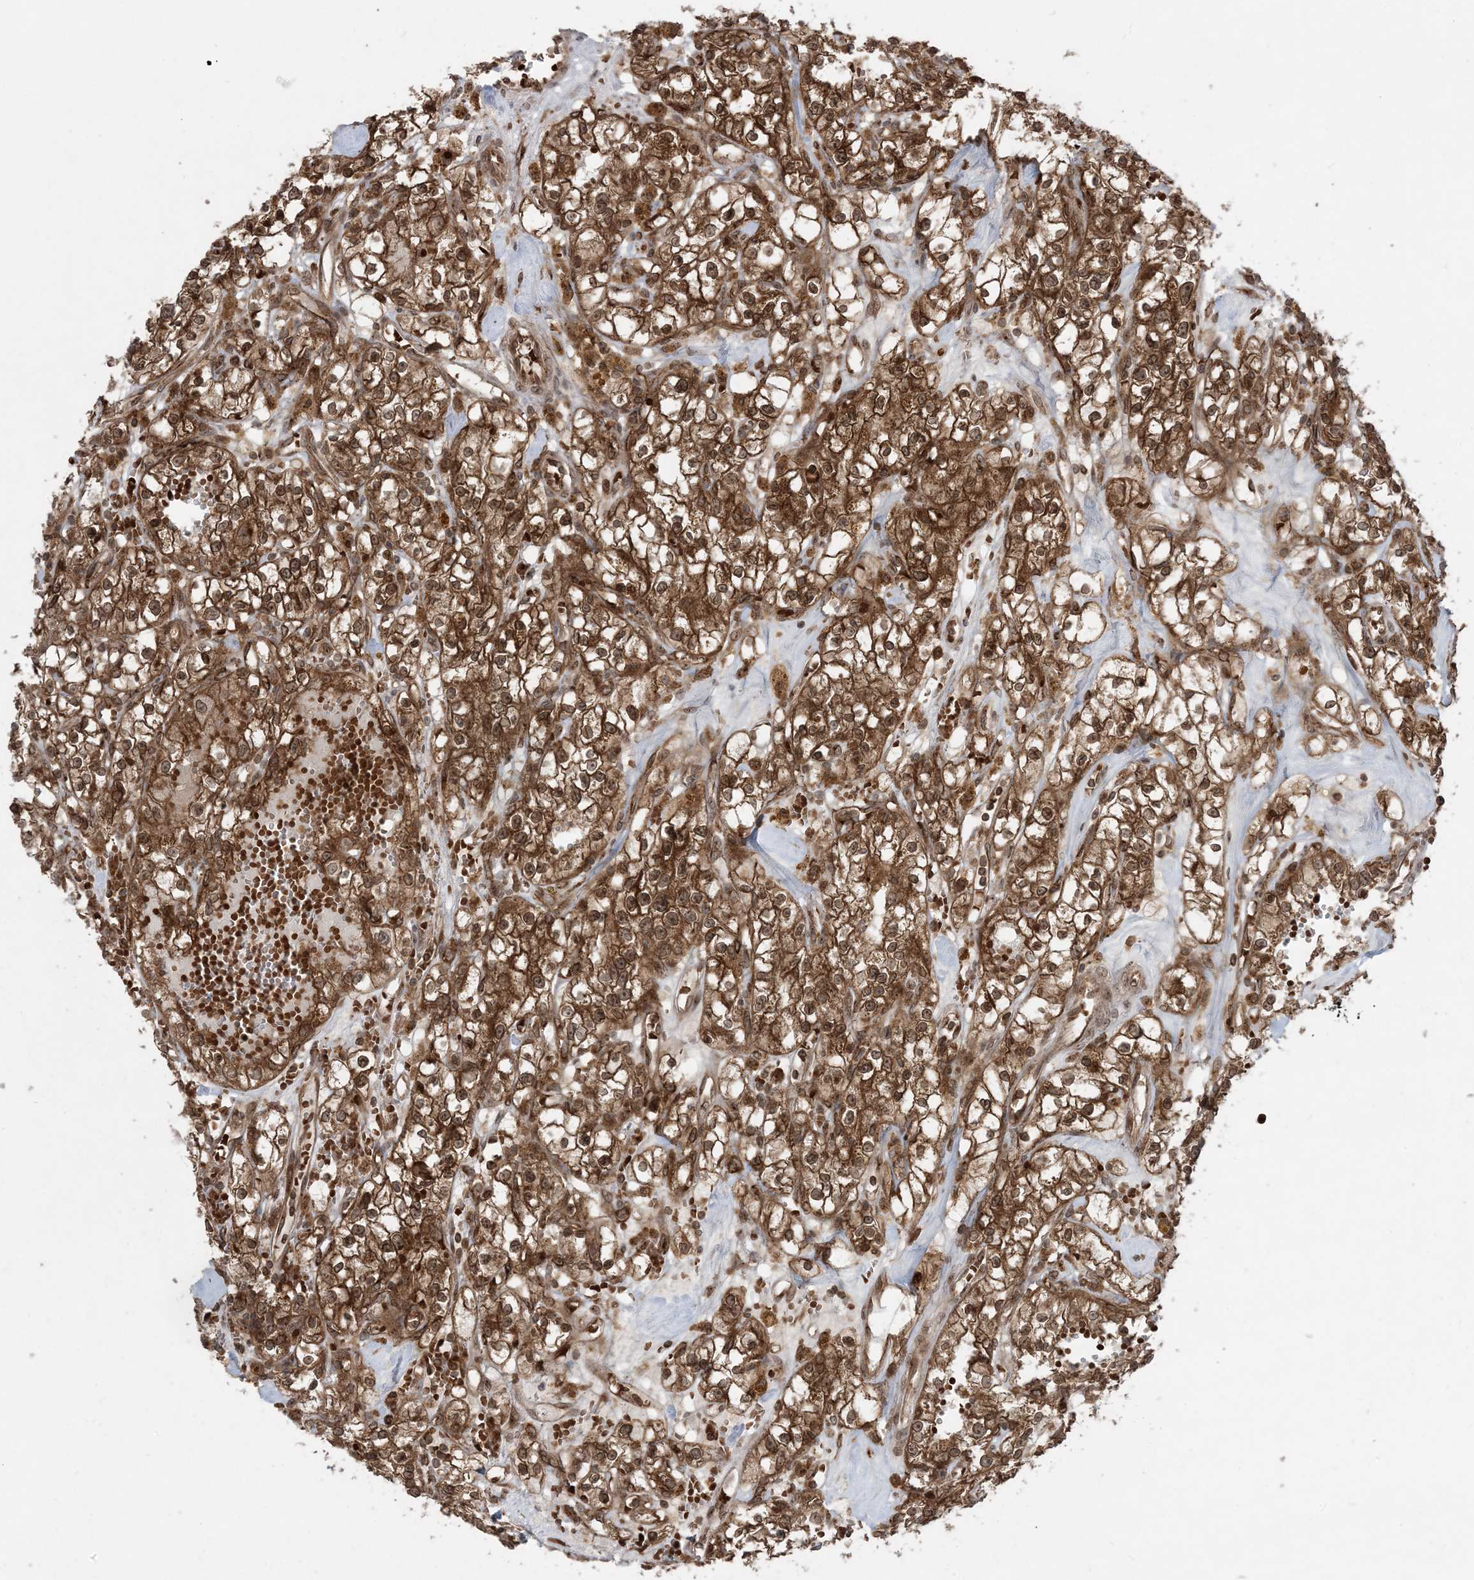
{"staining": {"intensity": "strong", "quantity": ">75%", "location": "cytoplasmic/membranous,nuclear"}, "tissue": "renal cancer", "cell_type": "Tumor cells", "image_type": "cancer", "snomed": [{"axis": "morphology", "description": "Adenocarcinoma, NOS"}, {"axis": "topography", "description": "Kidney"}], "caption": "About >75% of tumor cells in renal cancer (adenocarcinoma) display strong cytoplasmic/membranous and nuclear protein staining as visualized by brown immunohistochemical staining.", "gene": "DDX19B", "patient": {"sex": "male", "age": 56}}